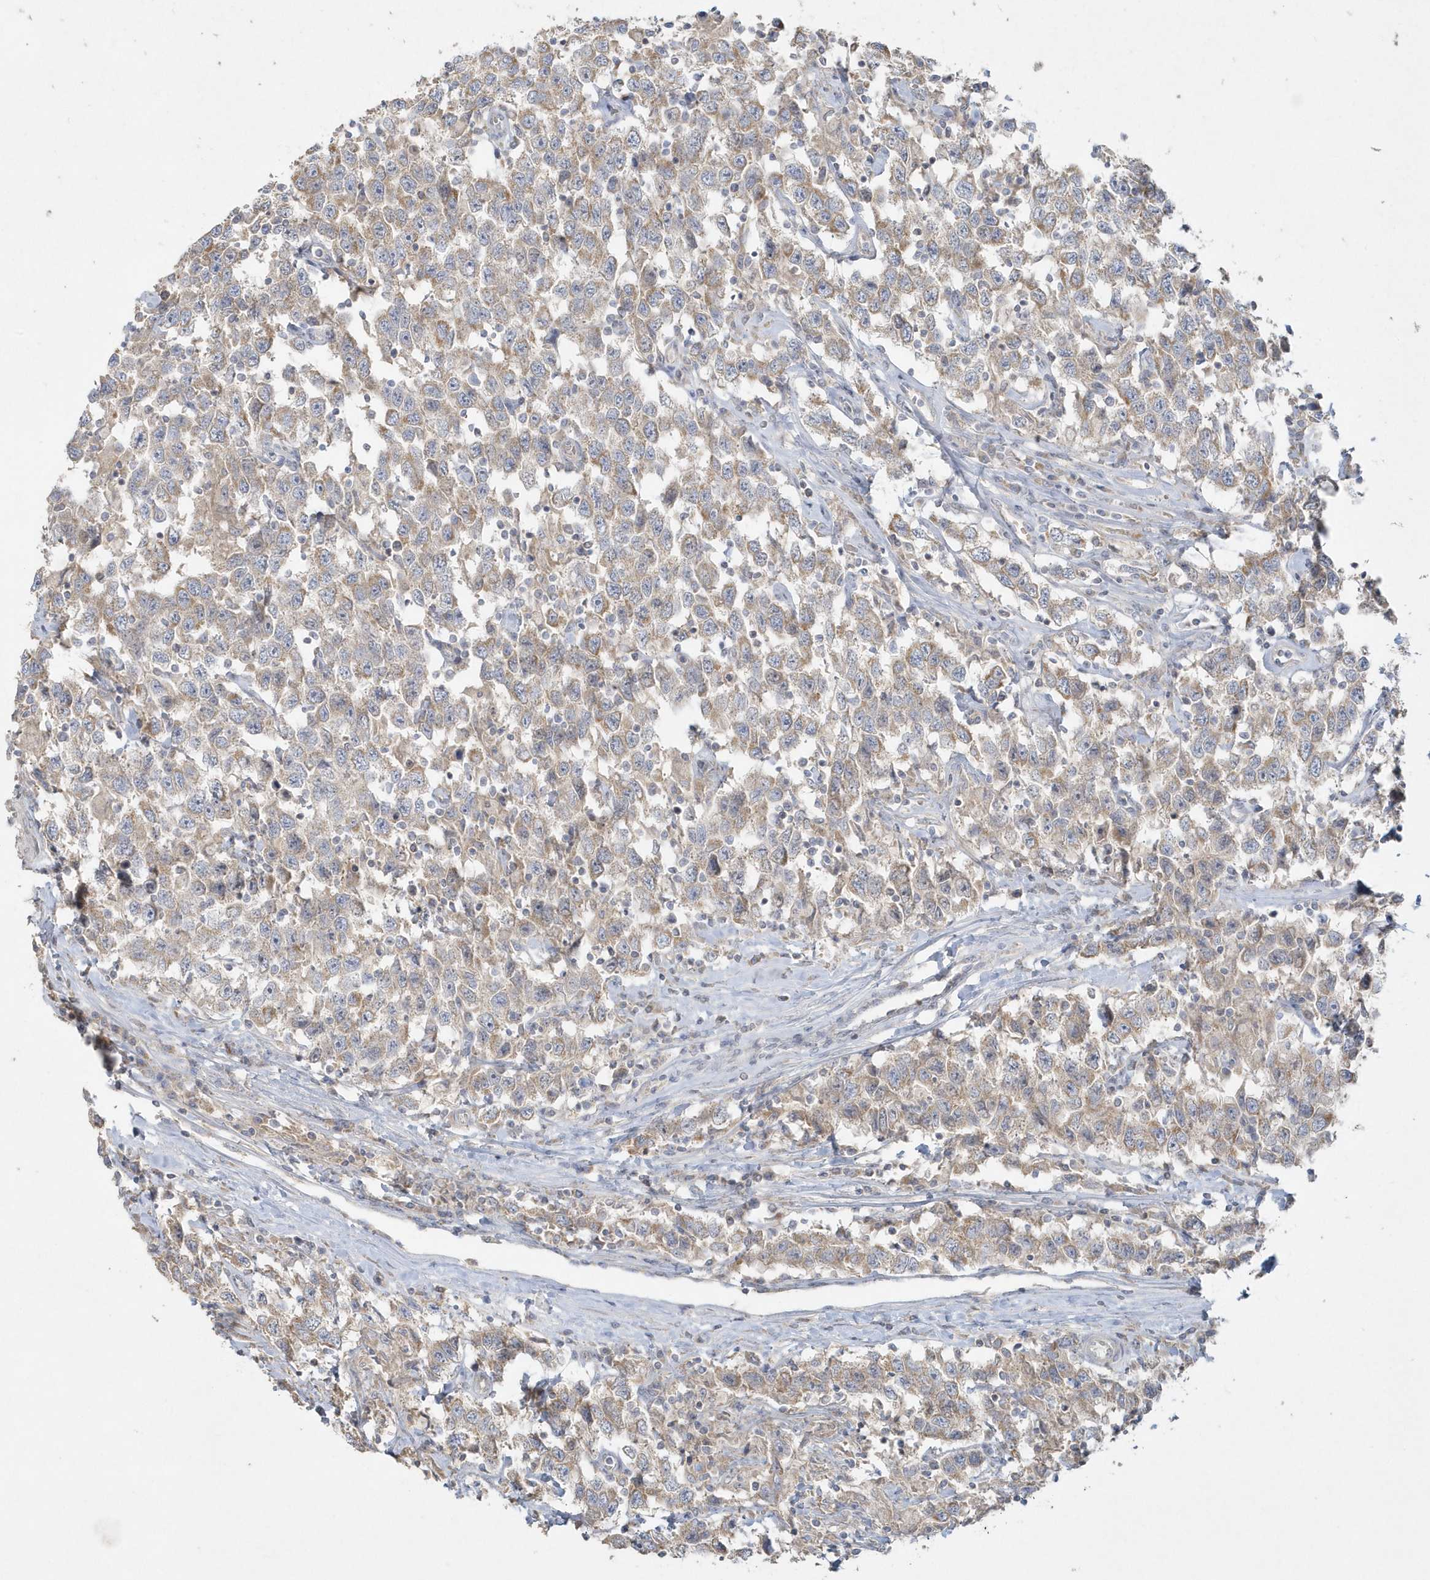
{"staining": {"intensity": "moderate", "quantity": ">75%", "location": "cytoplasmic/membranous"}, "tissue": "testis cancer", "cell_type": "Tumor cells", "image_type": "cancer", "snomed": [{"axis": "morphology", "description": "Seminoma, NOS"}, {"axis": "topography", "description": "Testis"}], "caption": "Immunohistochemical staining of human seminoma (testis) demonstrates moderate cytoplasmic/membranous protein staining in approximately >75% of tumor cells.", "gene": "BLTP3A", "patient": {"sex": "male", "age": 41}}